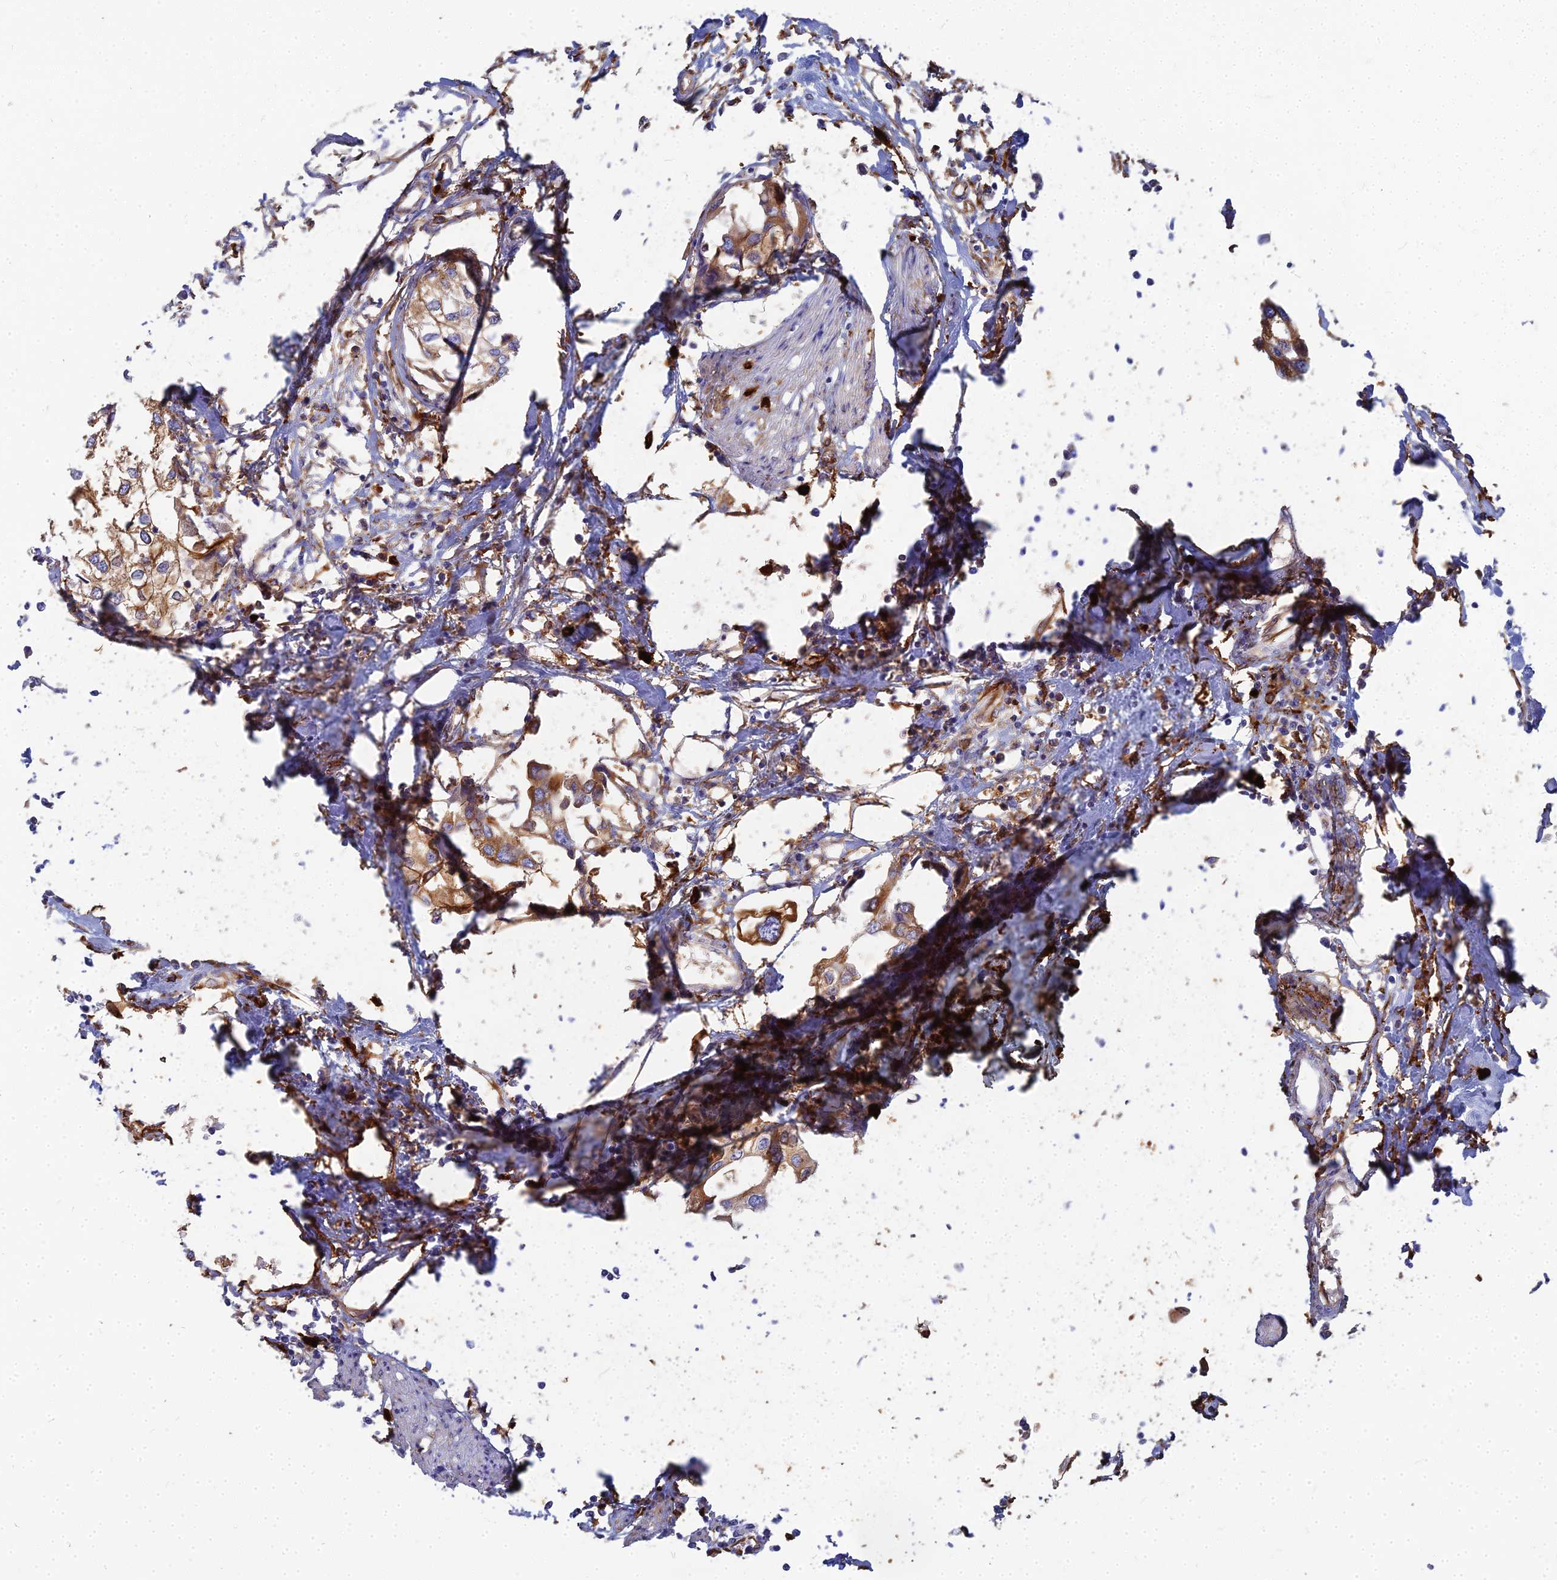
{"staining": {"intensity": "moderate", "quantity": ">75%", "location": "cytoplasmic/membranous"}, "tissue": "urothelial cancer", "cell_type": "Tumor cells", "image_type": "cancer", "snomed": [{"axis": "morphology", "description": "Urothelial carcinoma, High grade"}, {"axis": "topography", "description": "Urinary bladder"}], "caption": "Tumor cells reveal moderate cytoplasmic/membranous expression in about >75% of cells in urothelial cancer.", "gene": "VAT1", "patient": {"sex": "male", "age": 64}}